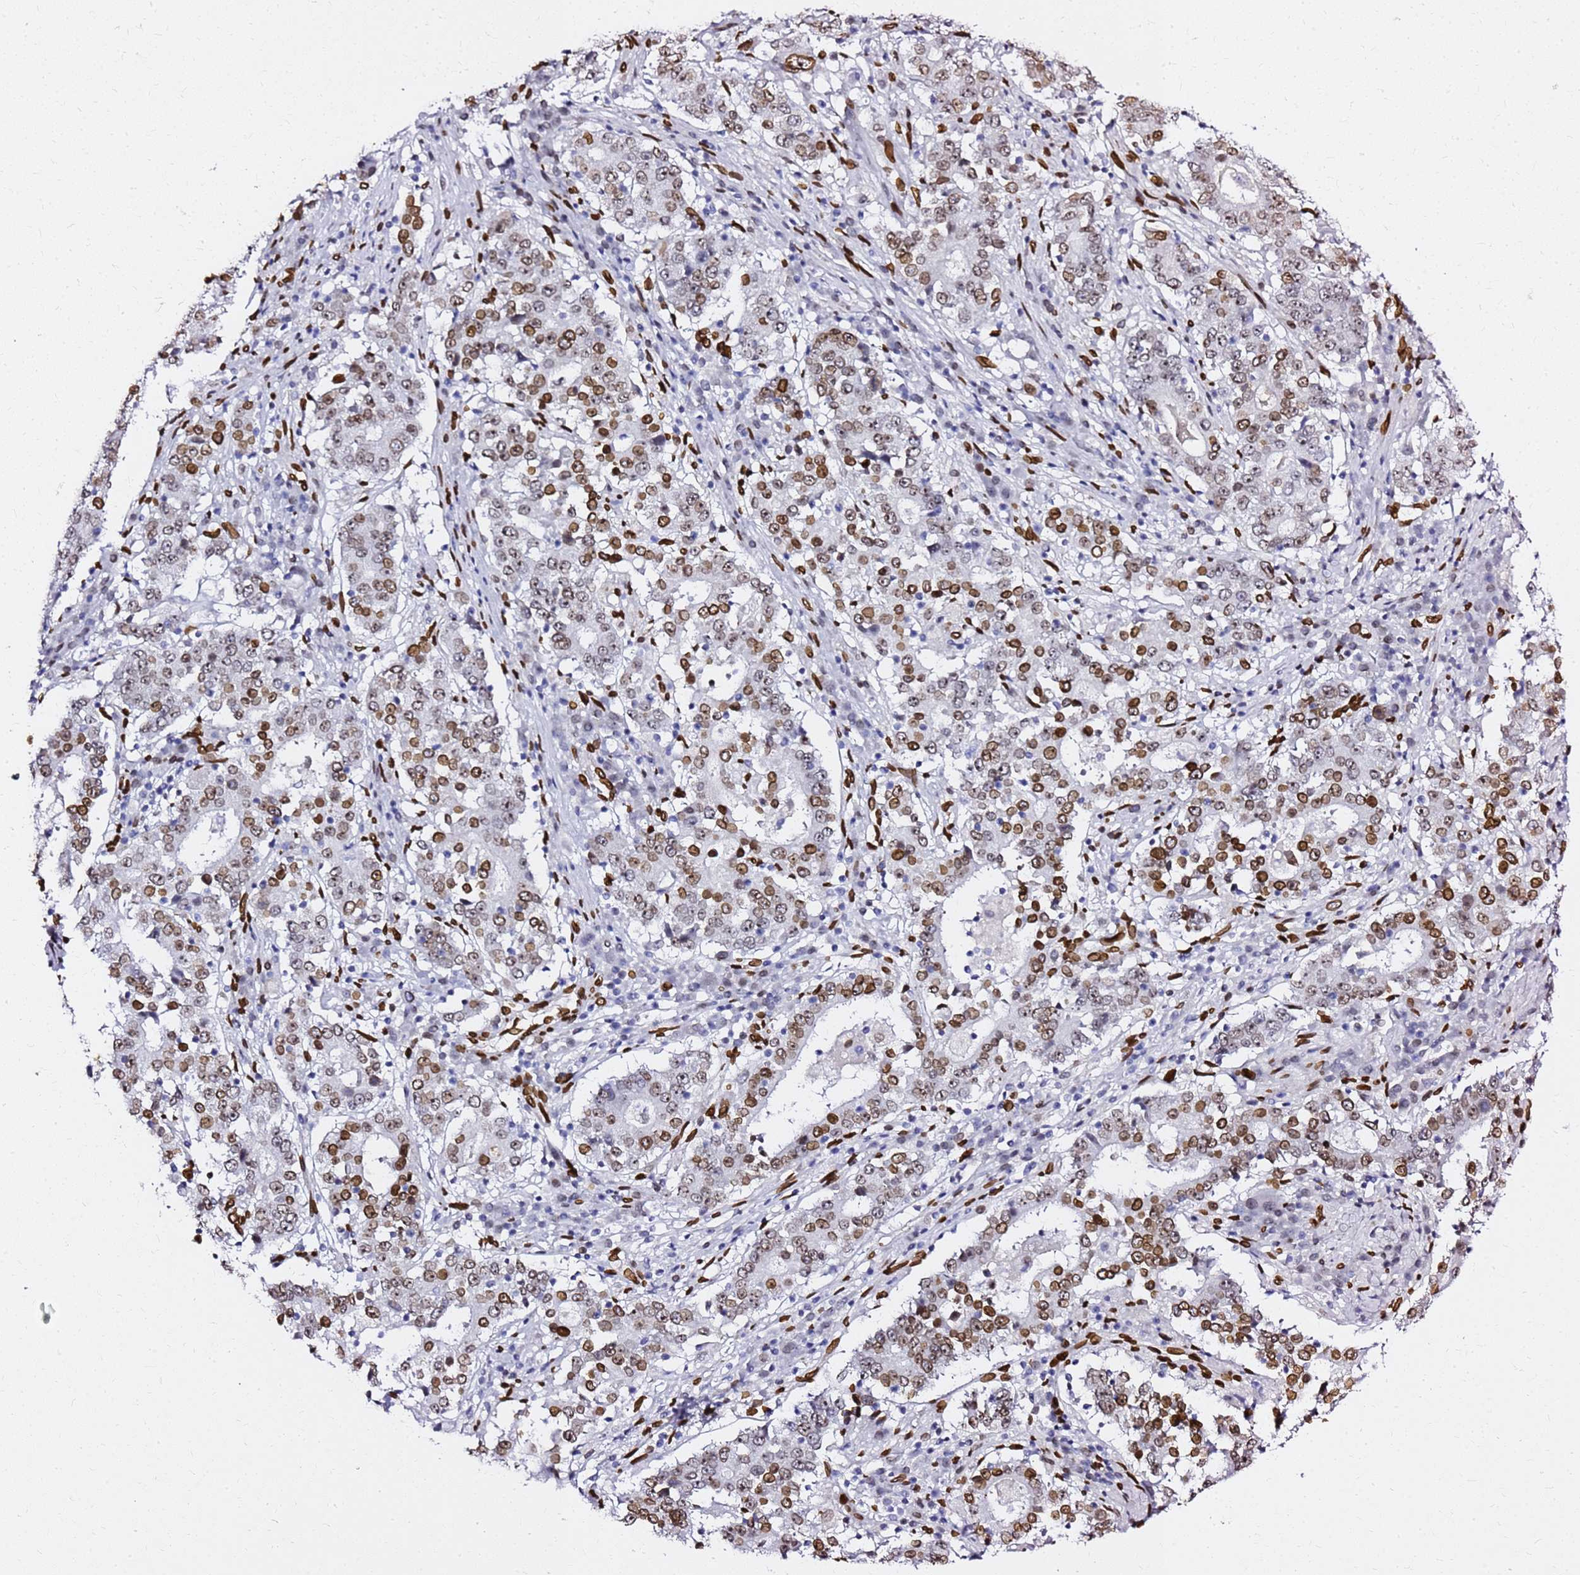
{"staining": {"intensity": "moderate", "quantity": ">75%", "location": "cytoplasmic/membranous,nuclear"}, "tissue": "stomach cancer", "cell_type": "Tumor cells", "image_type": "cancer", "snomed": [{"axis": "morphology", "description": "Adenocarcinoma, NOS"}, {"axis": "topography", "description": "Stomach"}], "caption": "A medium amount of moderate cytoplasmic/membranous and nuclear positivity is present in about >75% of tumor cells in adenocarcinoma (stomach) tissue.", "gene": "C6orf141", "patient": {"sex": "male", "age": 59}}